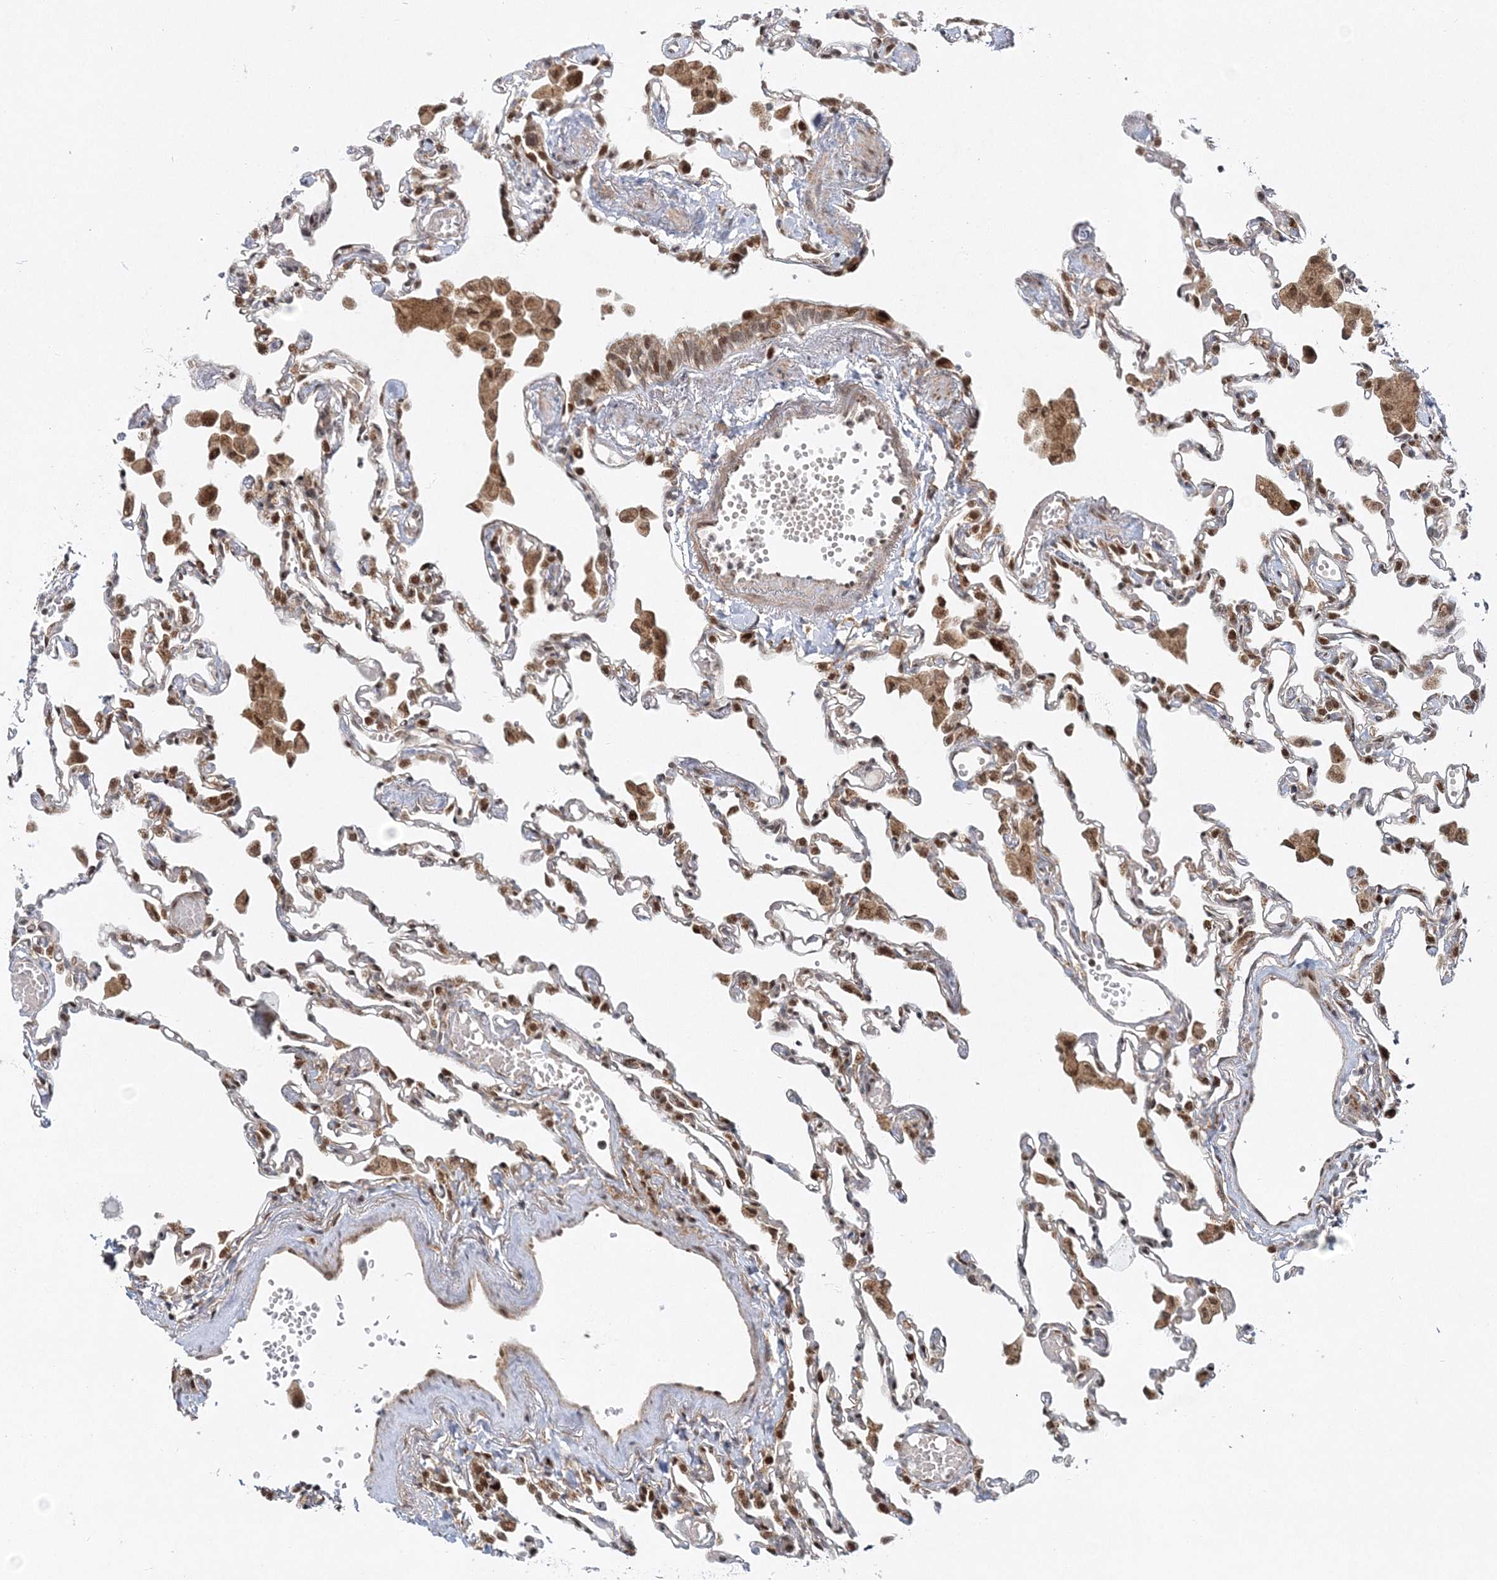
{"staining": {"intensity": "weak", "quantity": "<25%", "location": "cytoplasmic/membranous"}, "tissue": "lung", "cell_type": "Alveolar cells", "image_type": "normal", "snomed": [{"axis": "morphology", "description": "Normal tissue, NOS"}, {"axis": "topography", "description": "Bronchus"}, {"axis": "topography", "description": "Lung"}], "caption": "DAB immunohistochemical staining of benign human lung shows no significant staining in alveolar cells.", "gene": "RAB11FIP2", "patient": {"sex": "female", "age": 49}}